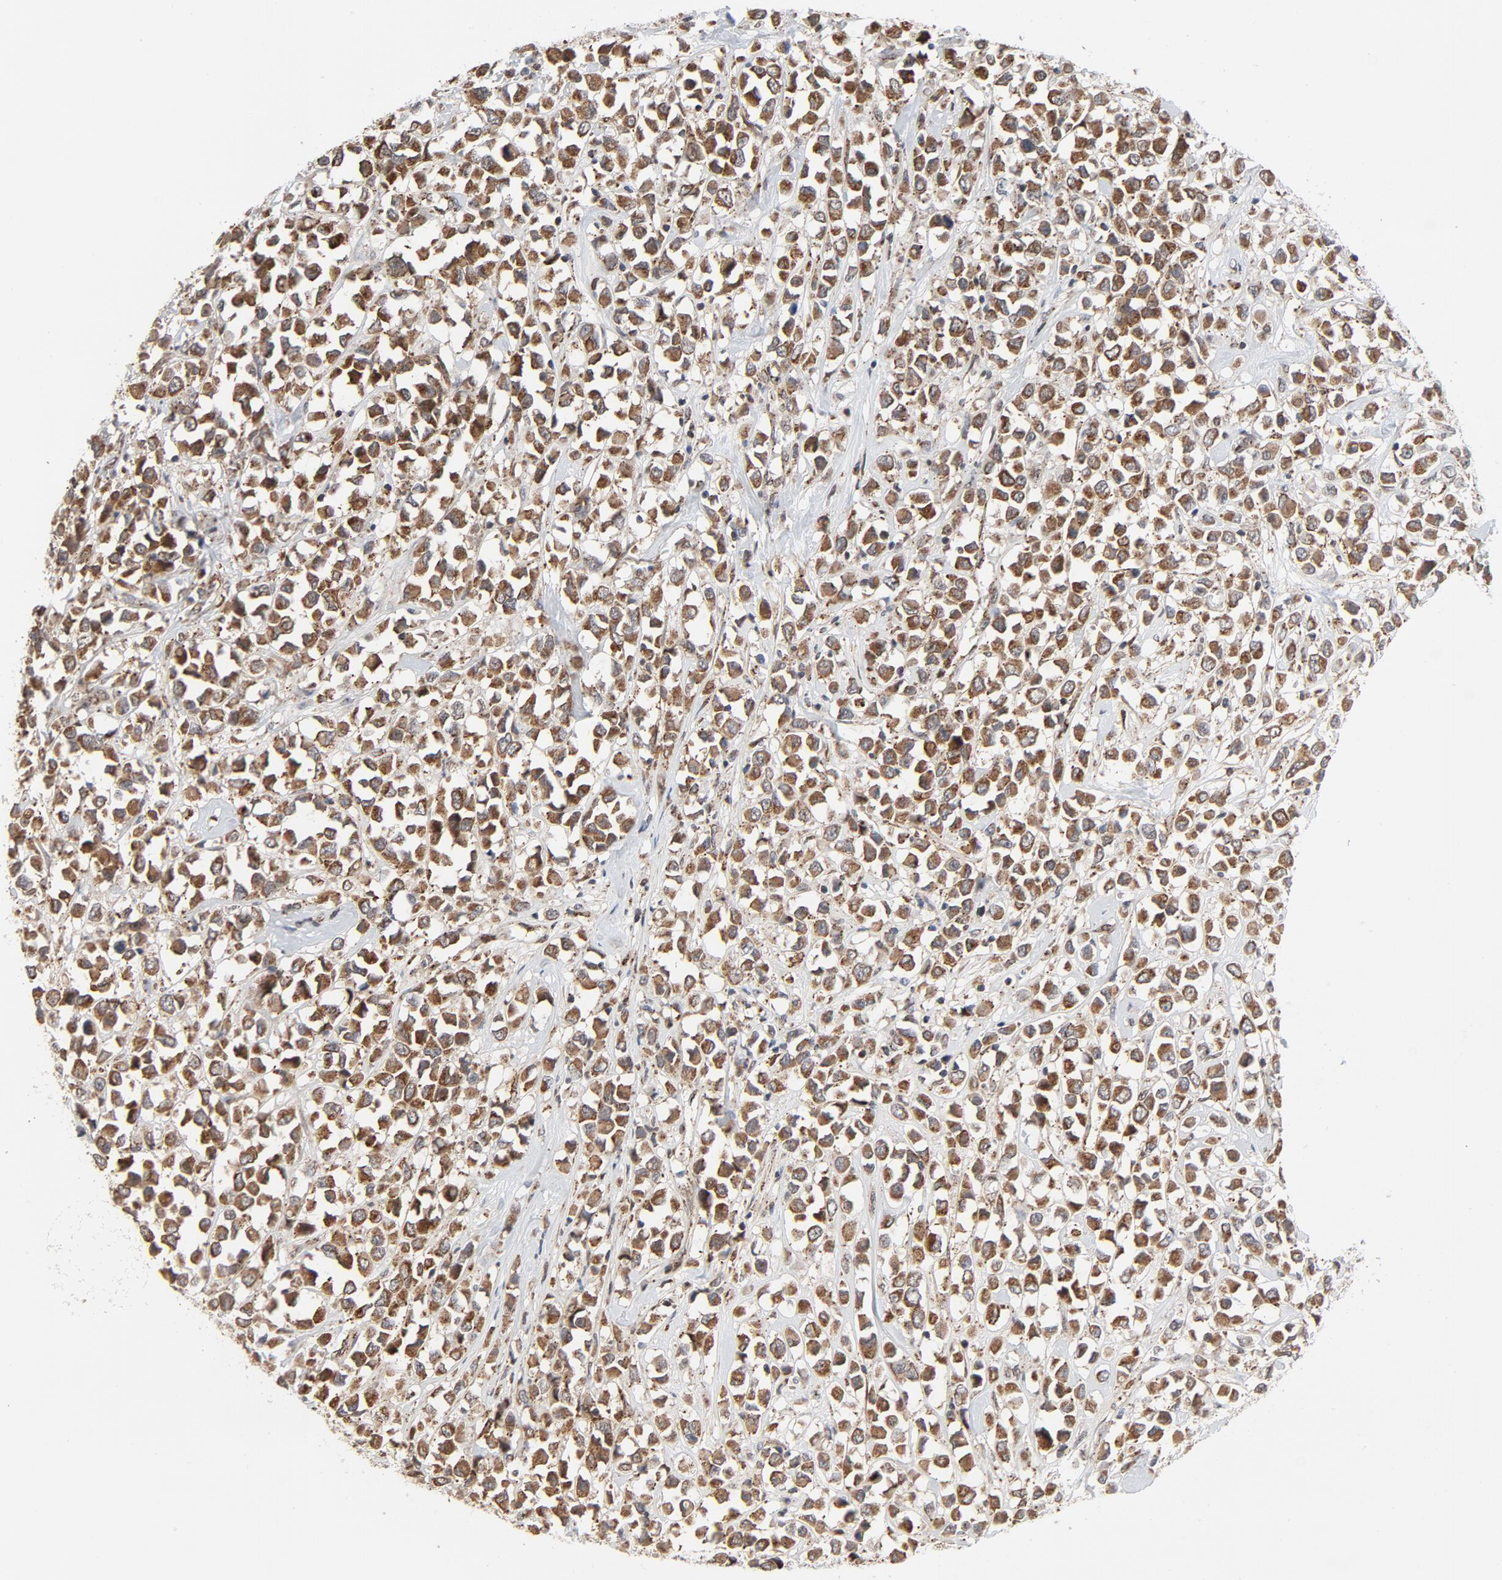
{"staining": {"intensity": "moderate", "quantity": ">75%", "location": "cytoplasmic/membranous"}, "tissue": "breast cancer", "cell_type": "Tumor cells", "image_type": "cancer", "snomed": [{"axis": "morphology", "description": "Duct carcinoma"}, {"axis": "topography", "description": "Breast"}], "caption": "Moderate cytoplasmic/membranous positivity for a protein is appreciated in about >75% of tumor cells of breast intraductal carcinoma using immunohistochemistry.", "gene": "RPL12", "patient": {"sex": "female", "age": 61}}